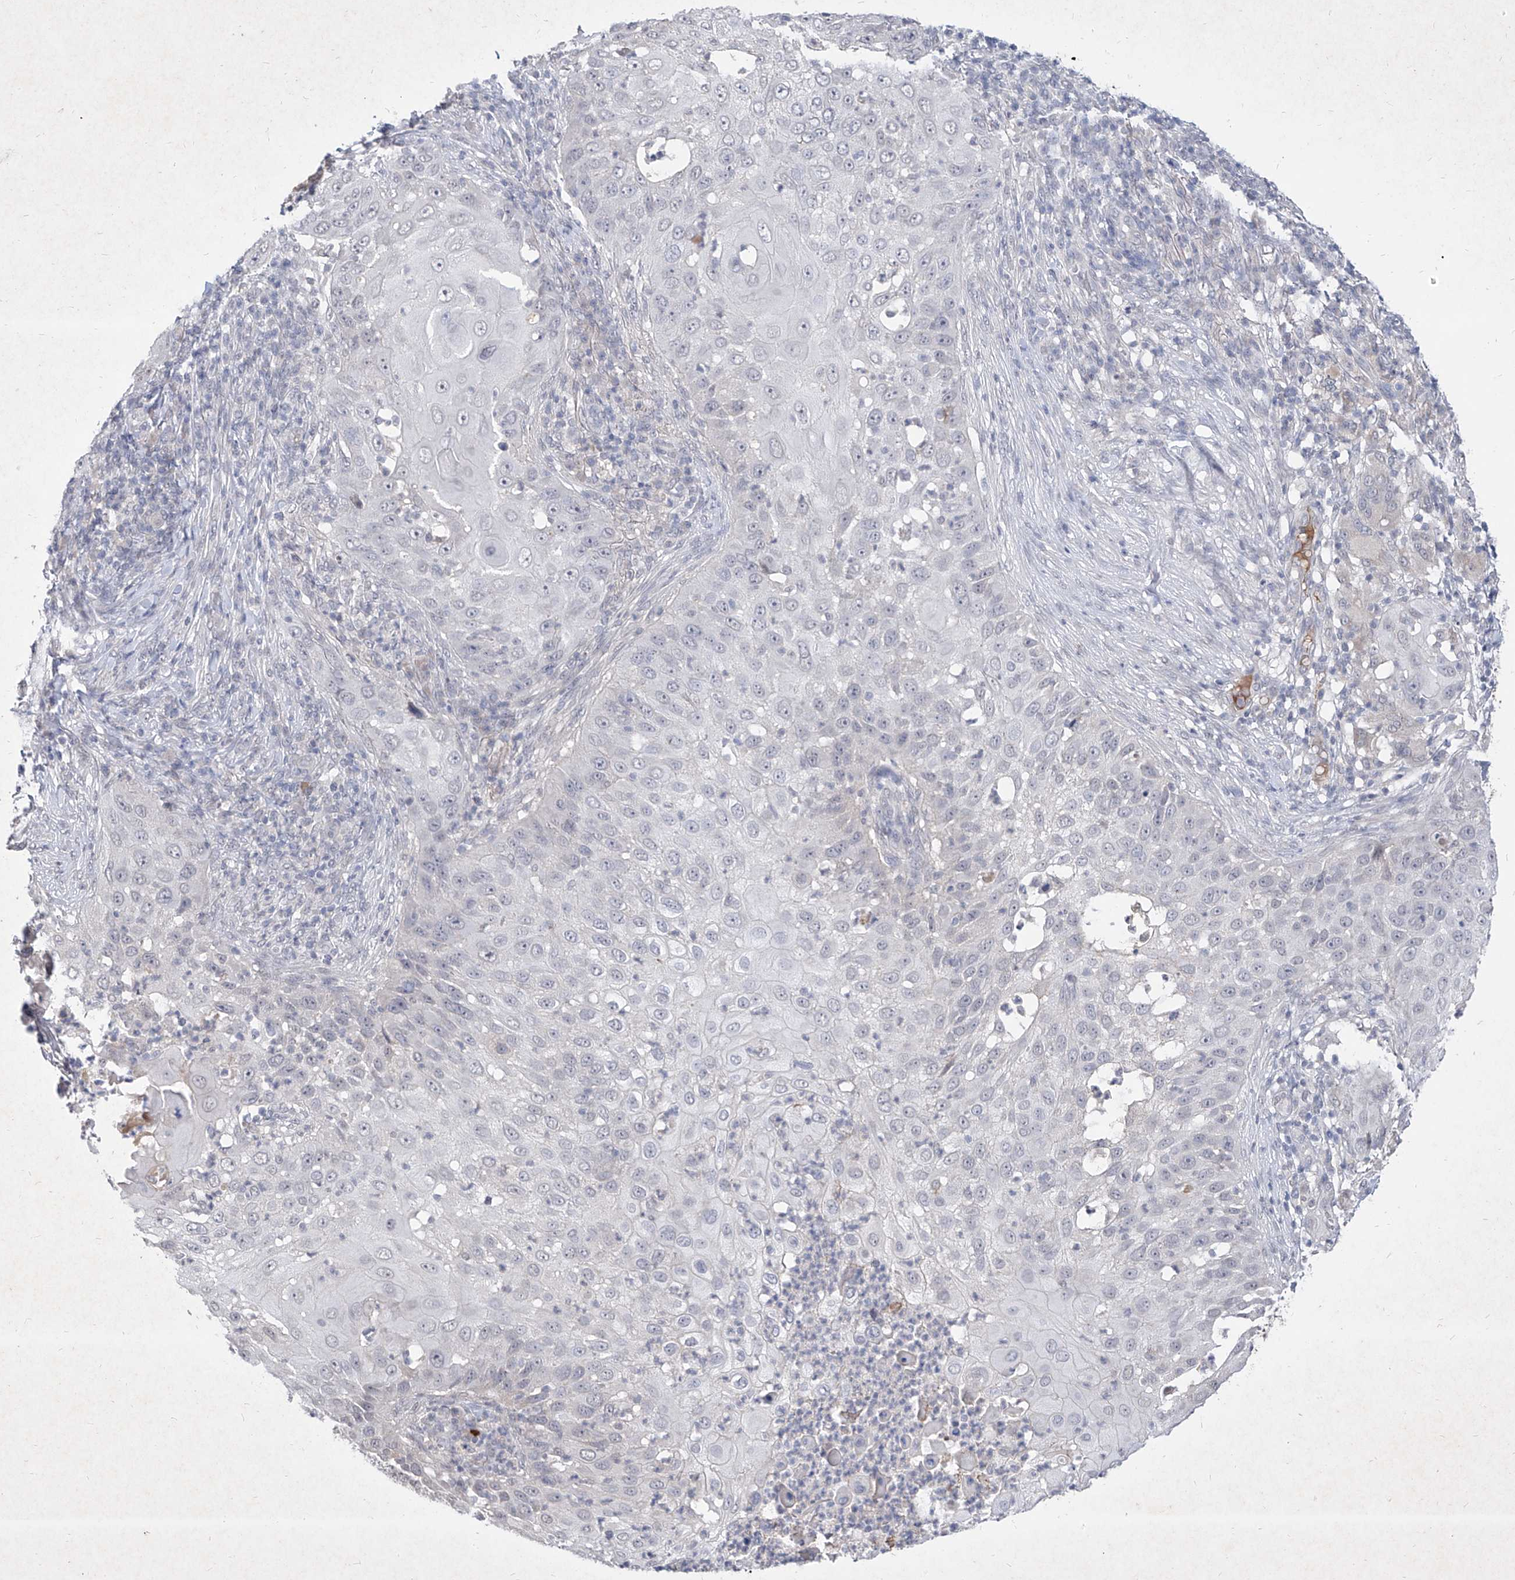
{"staining": {"intensity": "negative", "quantity": "none", "location": "none"}, "tissue": "skin cancer", "cell_type": "Tumor cells", "image_type": "cancer", "snomed": [{"axis": "morphology", "description": "Squamous cell carcinoma, NOS"}, {"axis": "topography", "description": "Skin"}], "caption": "DAB immunohistochemical staining of human squamous cell carcinoma (skin) reveals no significant staining in tumor cells.", "gene": "C4A", "patient": {"sex": "female", "age": 44}}